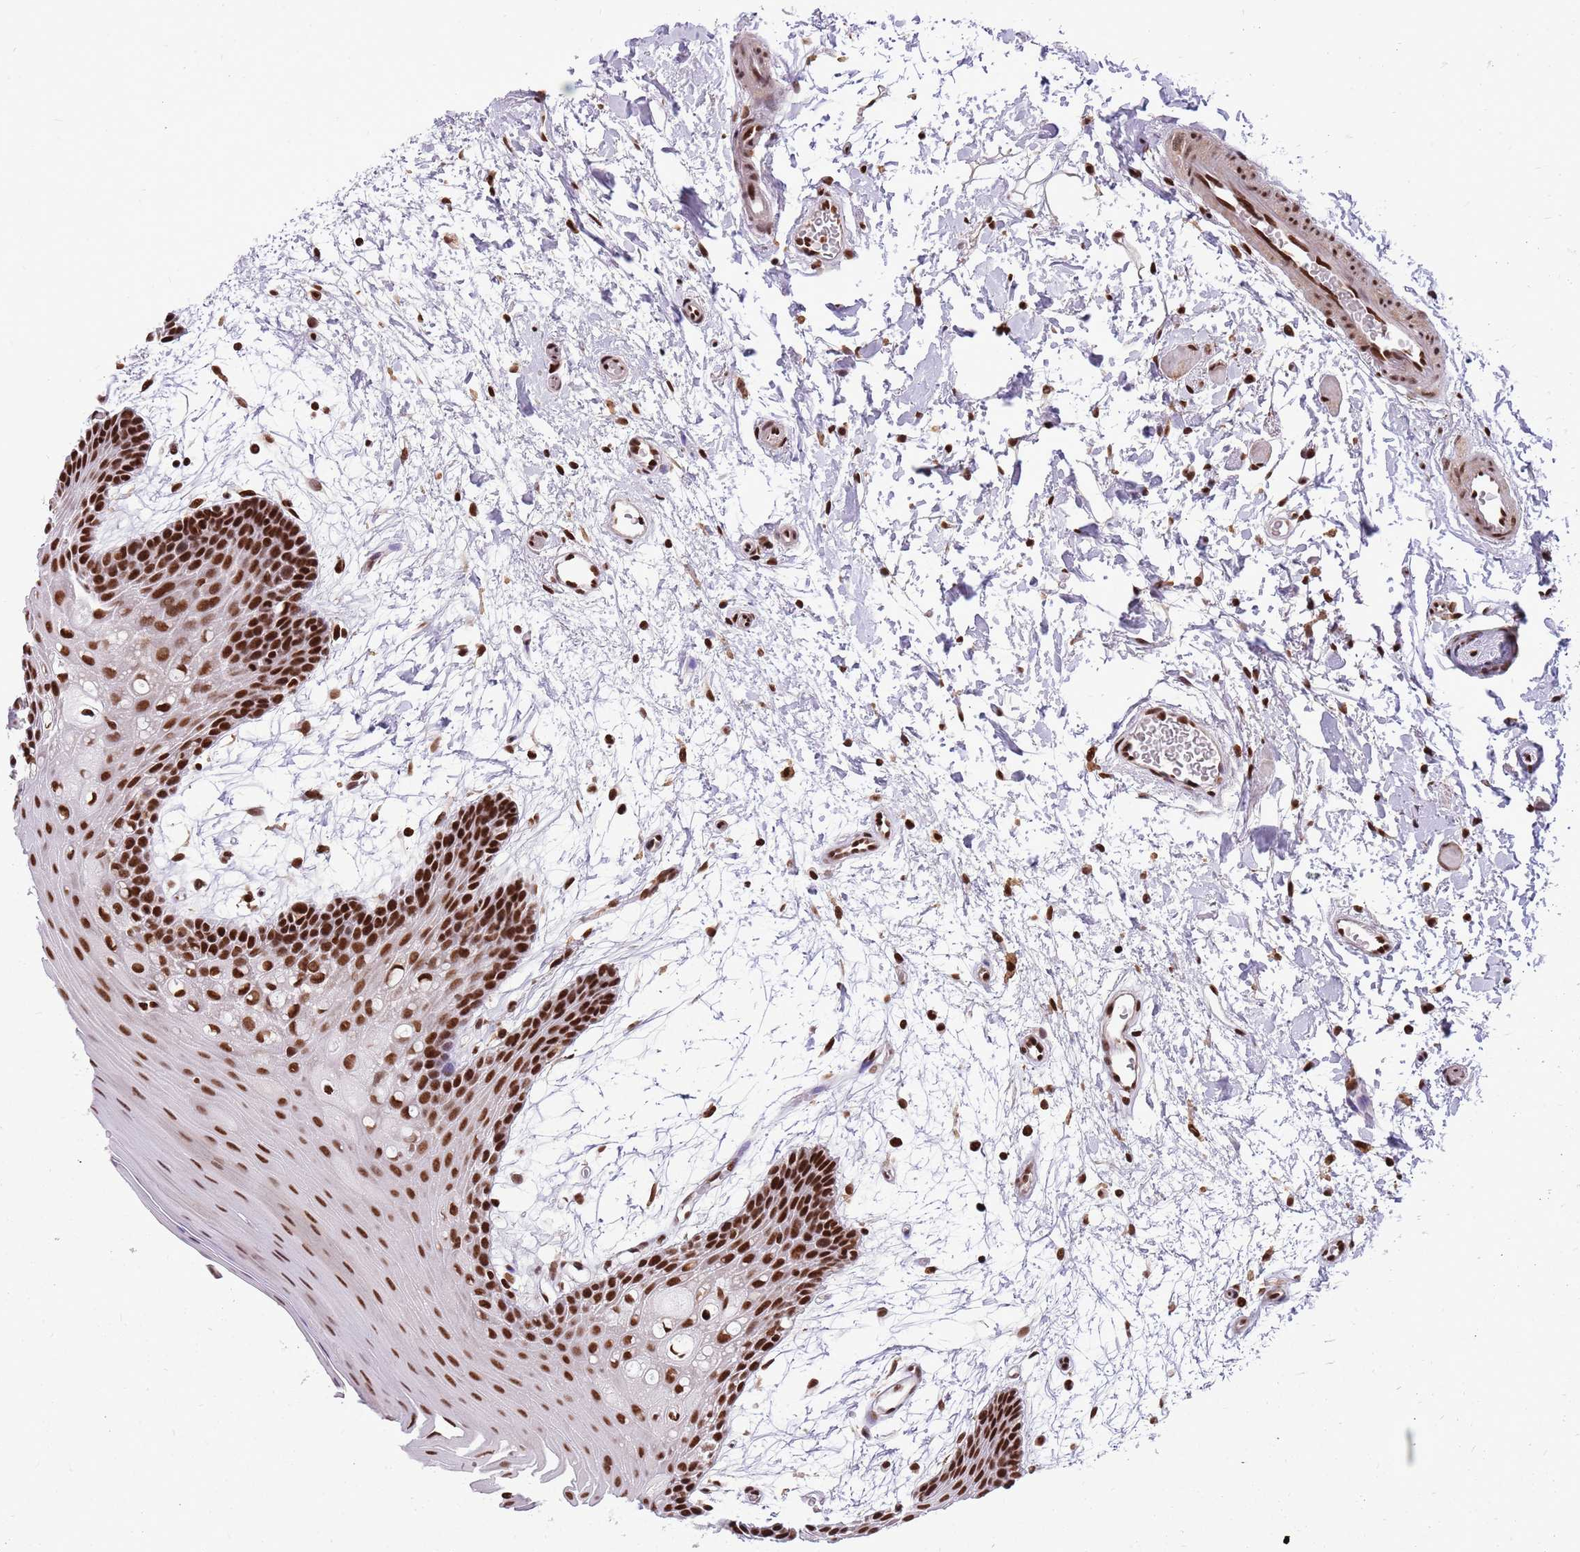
{"staining": {"intensity": "strong", "quantity": ">75%", "location": "nuclear"}, "tissue": "oral mucosa", "cell_type": "Squamous epithelial cells", "image_type": "normal", "snomed": [{"axis": "morphology", "description": "Normal tissue, NOS"}, {"axis": "topography", "description": "Skeletal muscle"}, {"axis": "topography", "description": "Oral tissue"}, {"axis": "topography", "description": "Salivary gland"}, {"axis": "topography", "description": "Peripheral nerve tissue"}], "caption": "About >75% of squamous epithelial cells in benign human oral mucosa exhibit strong nuclear protein expression as visualized by brown immunohistochemical staining.", "gene": "WASHC4", "patient": {"sex": "male", "age": 54}}